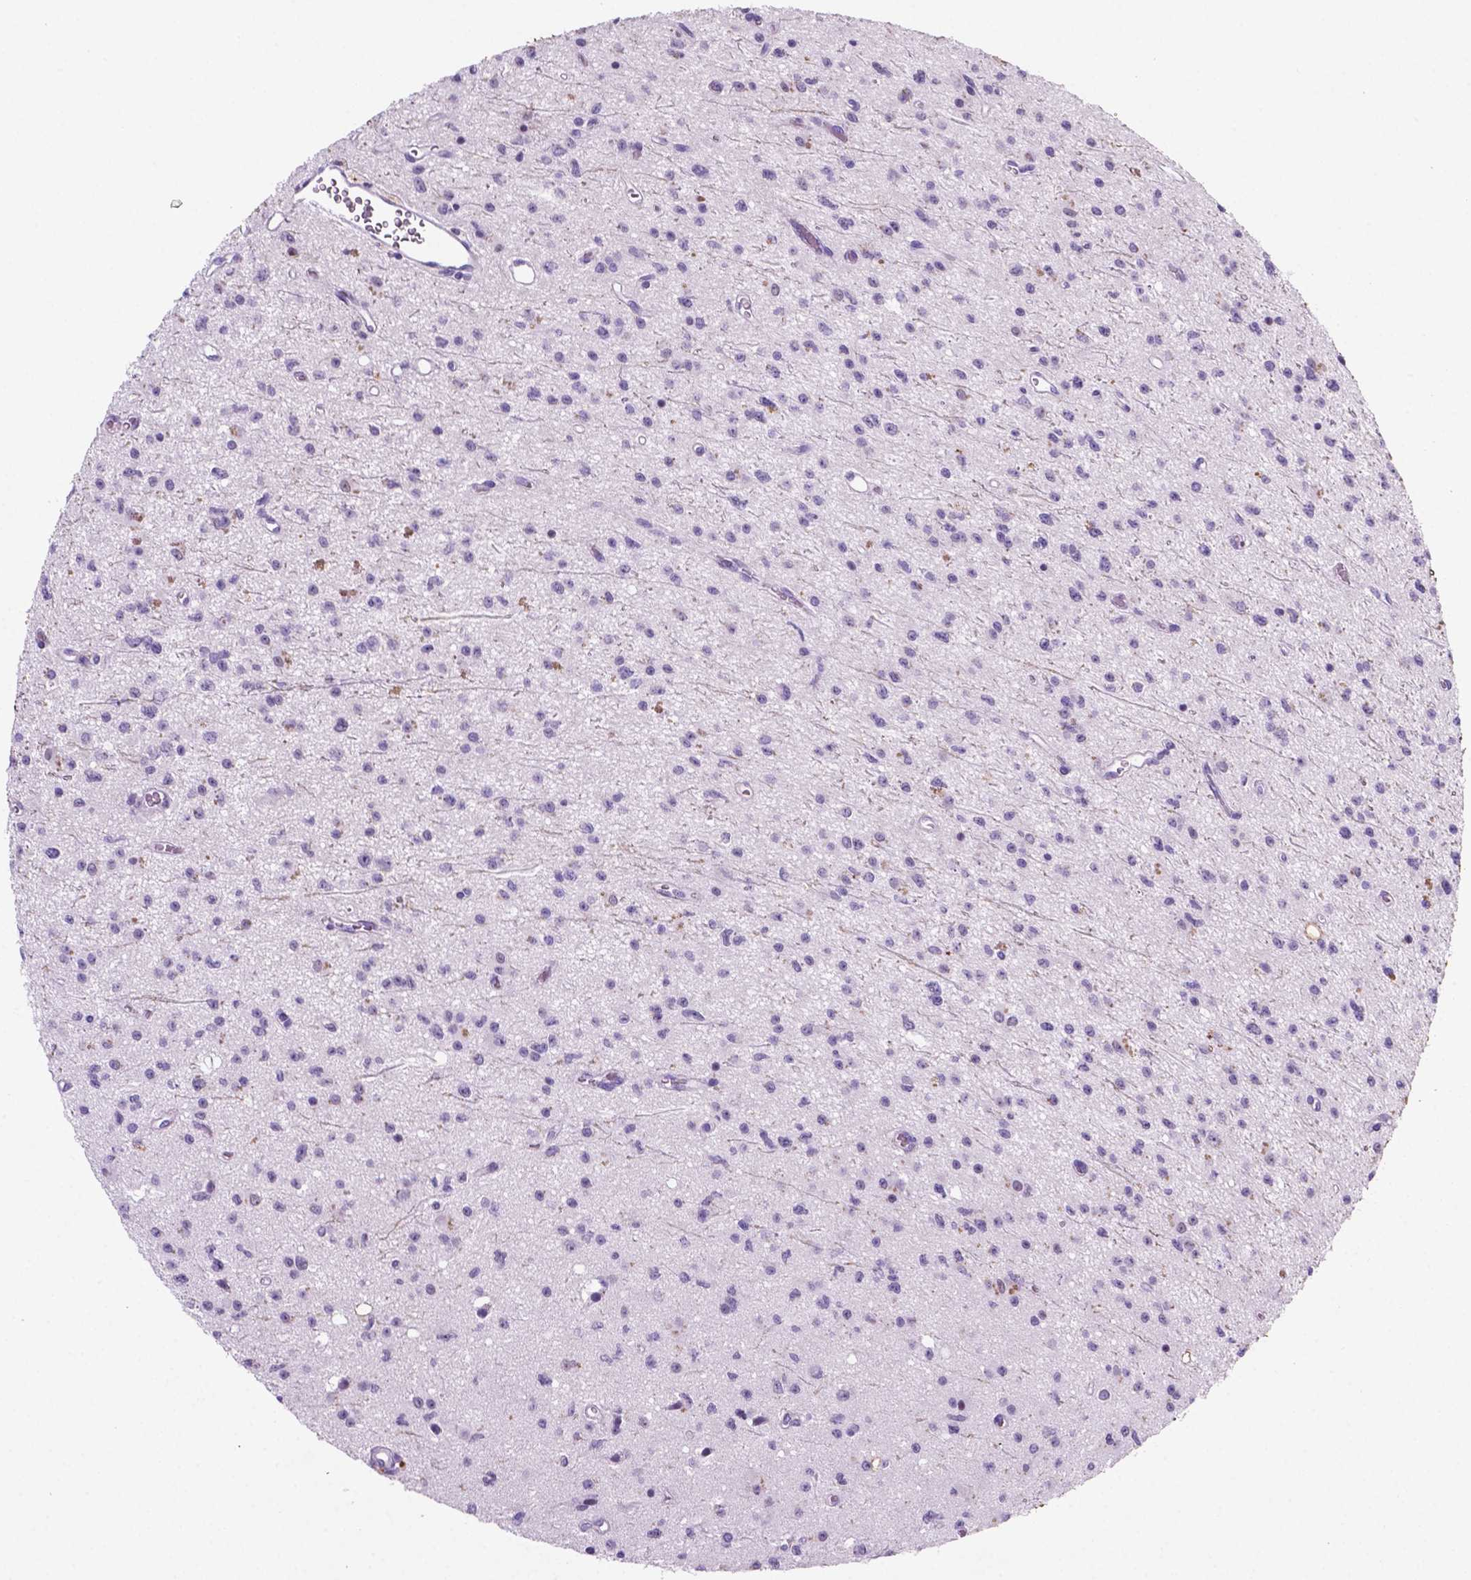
{"staining": {"intensity": "negative", "quantity": "none", "location": "none"}, "tissue": "glioma", "cell_type": "Tumor cells", "image_type": "cancer", "snomed": [{"axis": "morphology", "description": "Glioma, malignant, Low grade"}, {"axis": "topography", "description": "Brain"}], "caption": "High power microscopy image of an immunohistochemistry micrograph of glioma, revealing no significant staining in tumor cells. (DAB immunohistochemistry (IHC) with hematoxylin counter stain).", "gene": "C18orf21", "patient": {"sex": "female", "age": 45}}